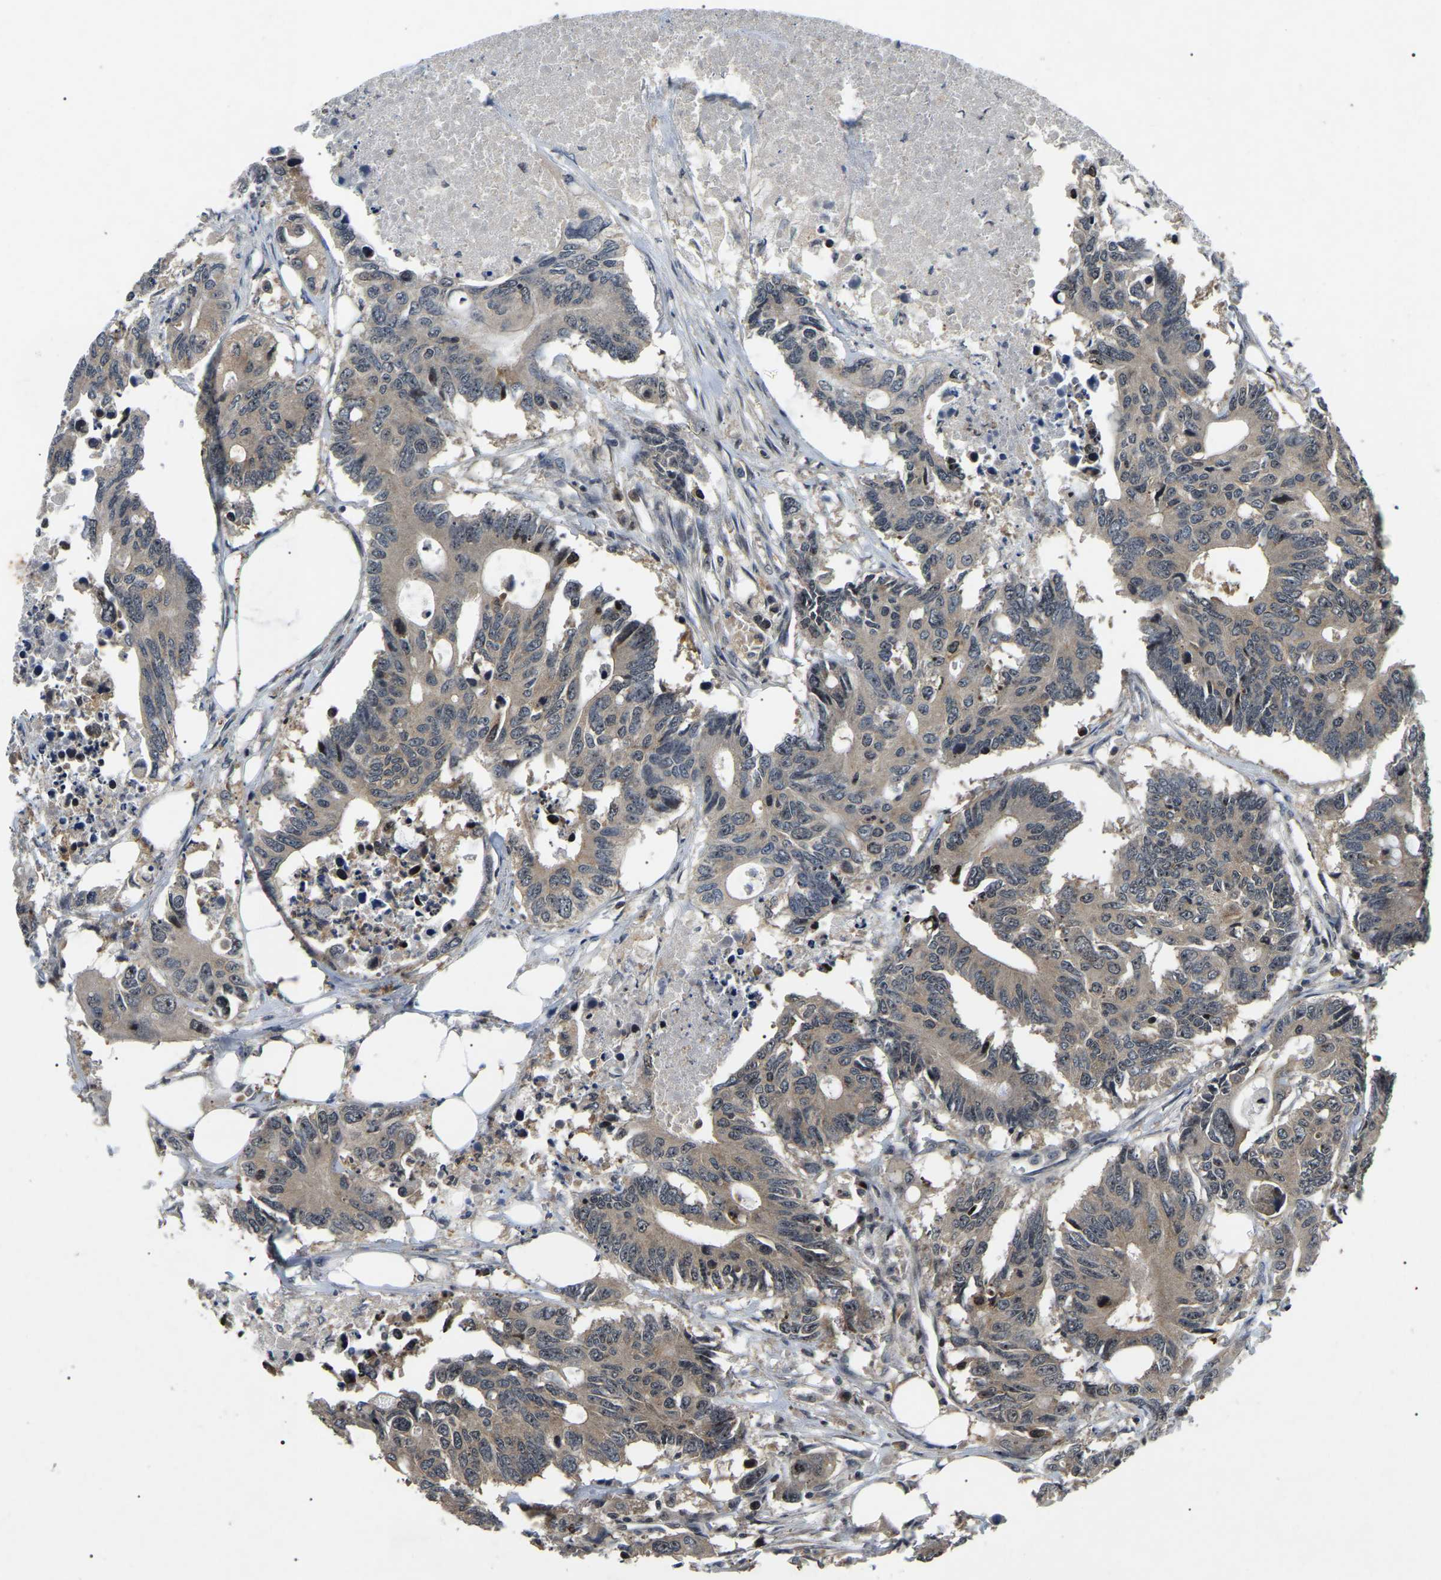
{"staining": {"intensity": "weak", "quantity": ">75%", "location": "cytoplasmic/membranous"}, "tissue": "colorectal cancer", "cell_type": "Tumor cells", "image_type": "cancer", "snomed": [{"axis": "morphology", "description": "Adenocarcinoma, NOS"}, {"axis": "topography", "description": "Colon"}], "caption": "There is low levels of weak cytoplasmic/membranous staining in tumor cells of colorectal adenocarcinoma, as demonstrated by immunohistochemical staining (brown color).", "gene": "RBM28", "patient": {"sex": "male", "age": 71}}